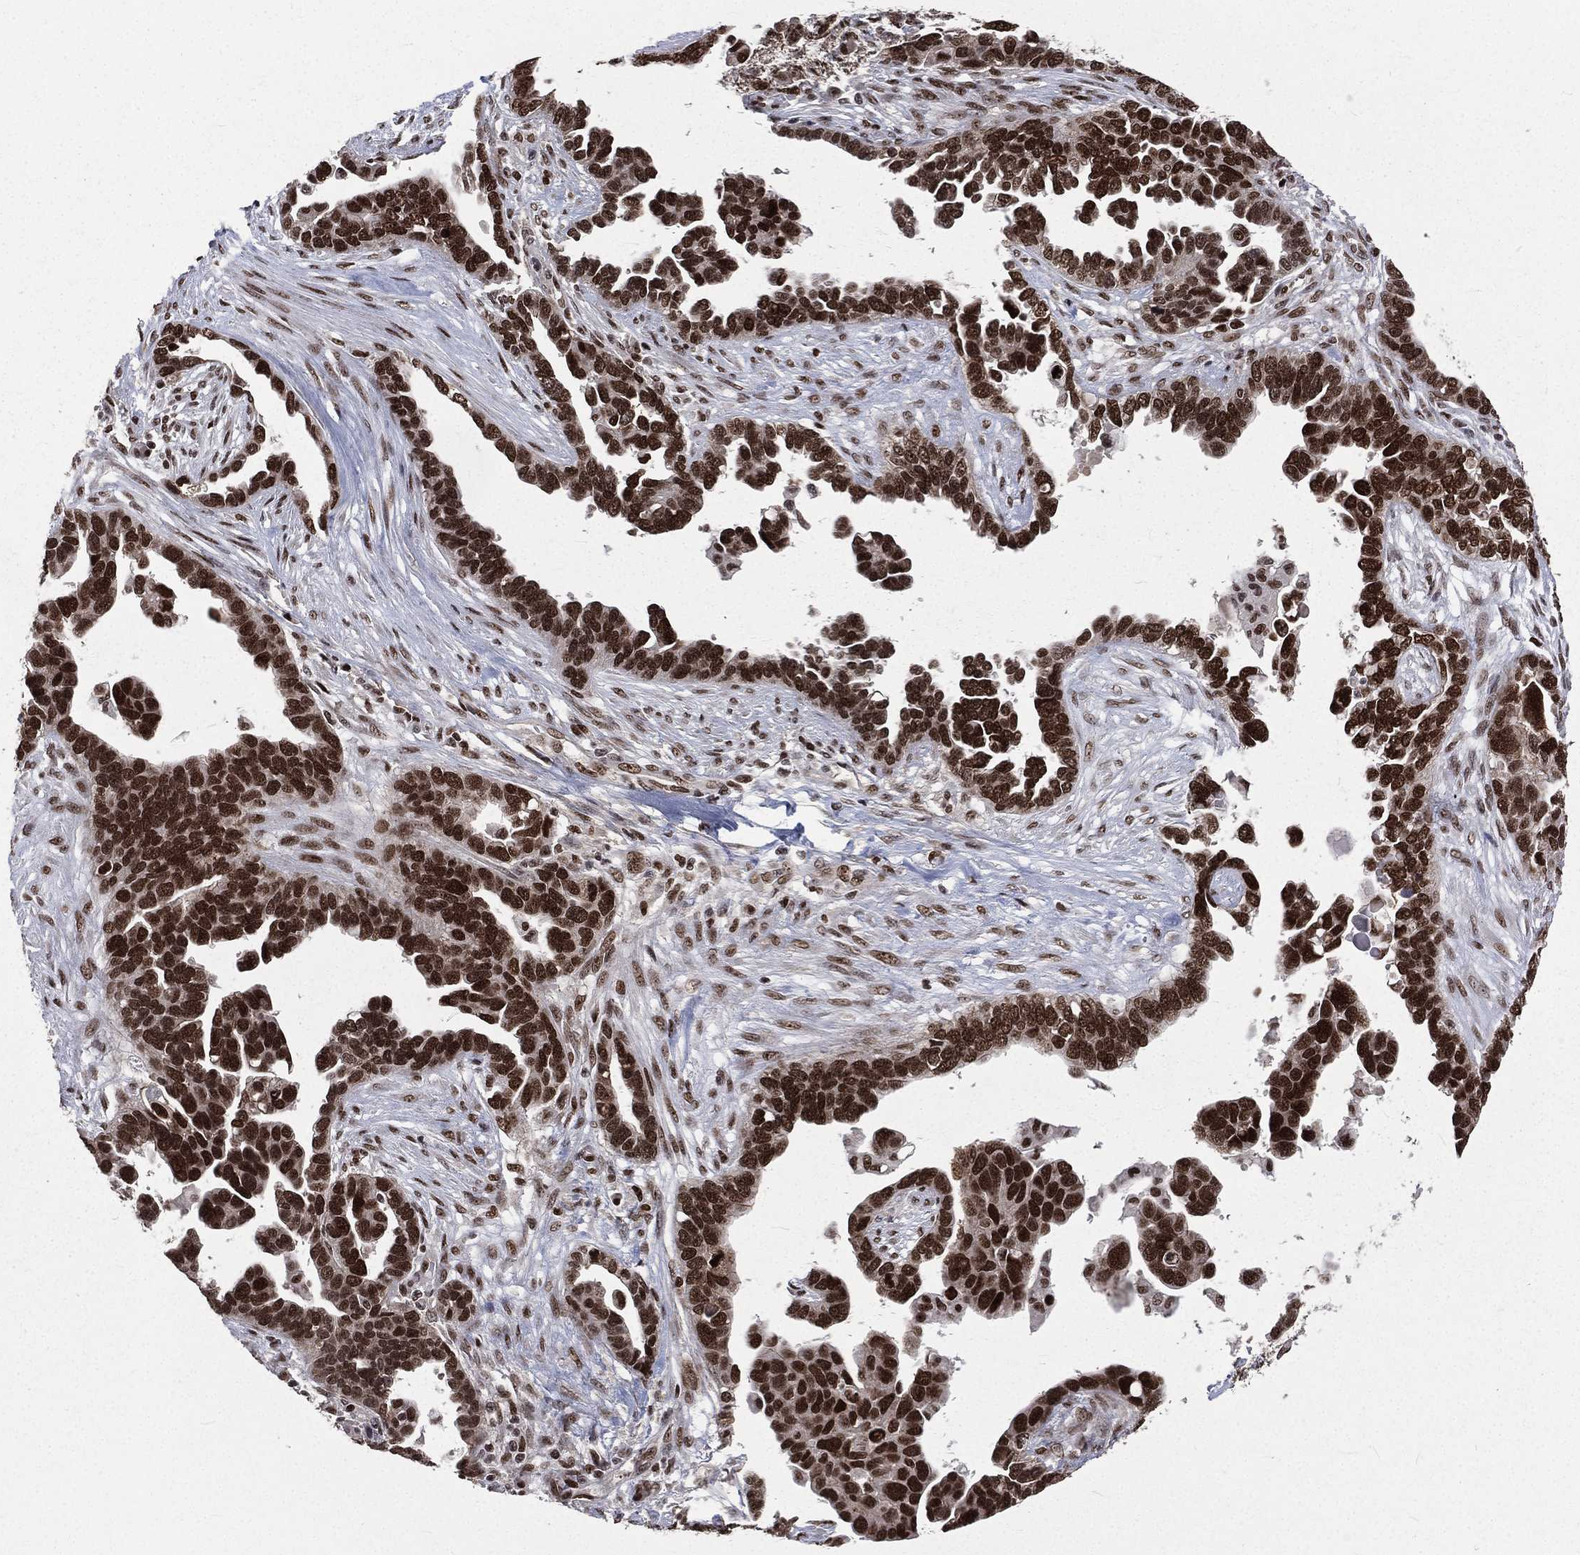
{"staining": {"intensity": "strong", "quantity": ">75%", "location": "nuclear"}, "tissue": "ovarian cancer", "cell_type": "Tumor cells", "image_type": "cancer", "snomed": [{"axis": "morphology", "description": "Cystadenocarcinoma, serous, NOS"}, {"axis": "topography", "description": "Ovary"}], "caption": "This photomicrograph exhibits serous cystadenocarcinoma (ovarian) stained with immunohistochemistry to label a protein in brown. The nuclear of tumor cells show strong positivity for the protein. Nuclei are counter-stained blue.", "gene": "POLB", "patient": {"sex": "female", "age": 54}}